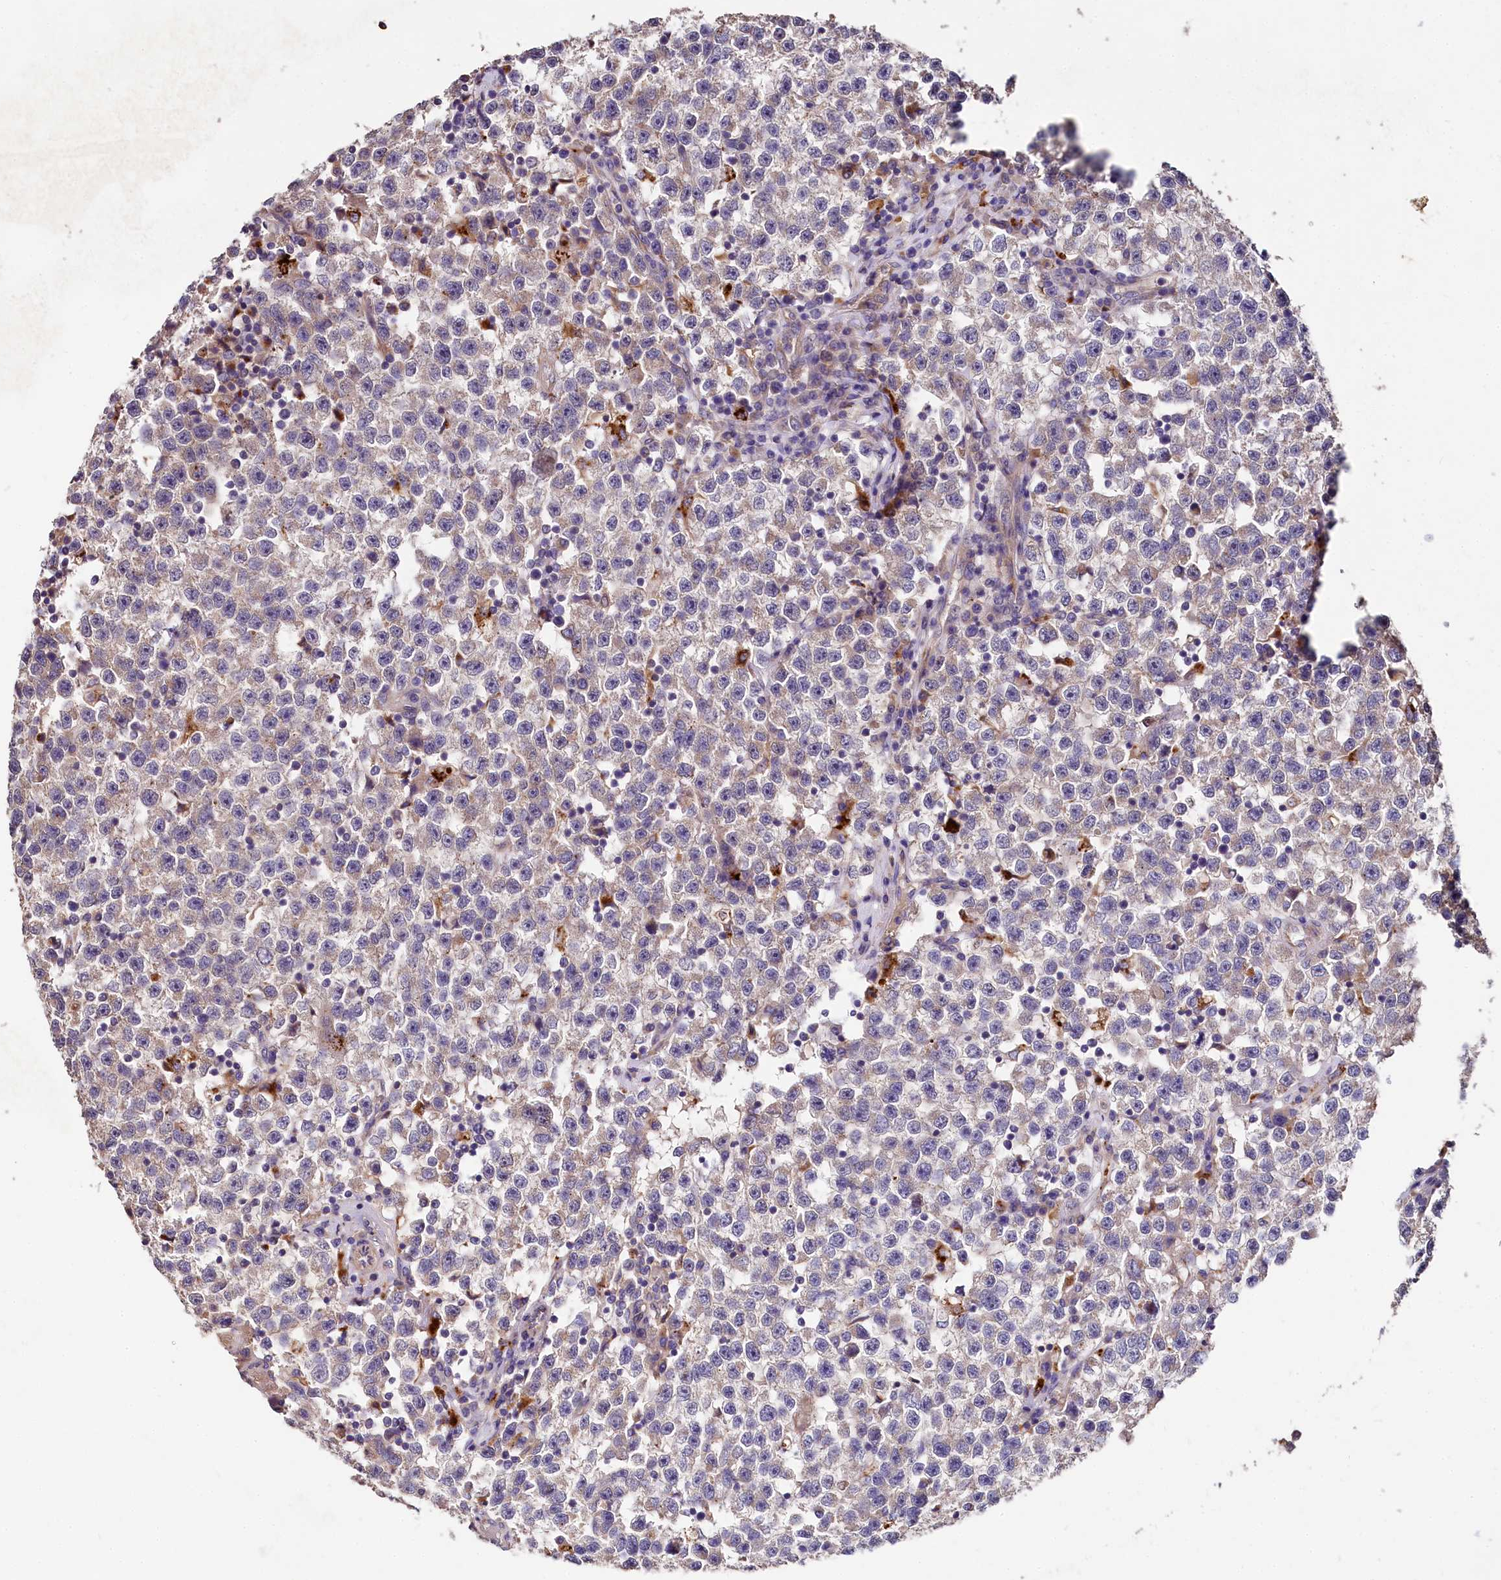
{"staining": {"intensity": "weak", "quantity": "<25%", "location": "cytoplasmic/membranous"}, "tissue": "testis cancer", "cell_type": "Tumor cells", "image_type": "cancer", "snomed": [{"axis": "morphology", "description": "Seminoma, NOS"}, {"axis": "topography", "description": "Testis"}], "caption": "High power microscopy histopathology image of an immunohistochemistry histopathology image of testis seminoma, revealing no significant positivity in tumor cells.", "gene": "SPRYD3", "patient": {"sex": "male", "age": 22}}